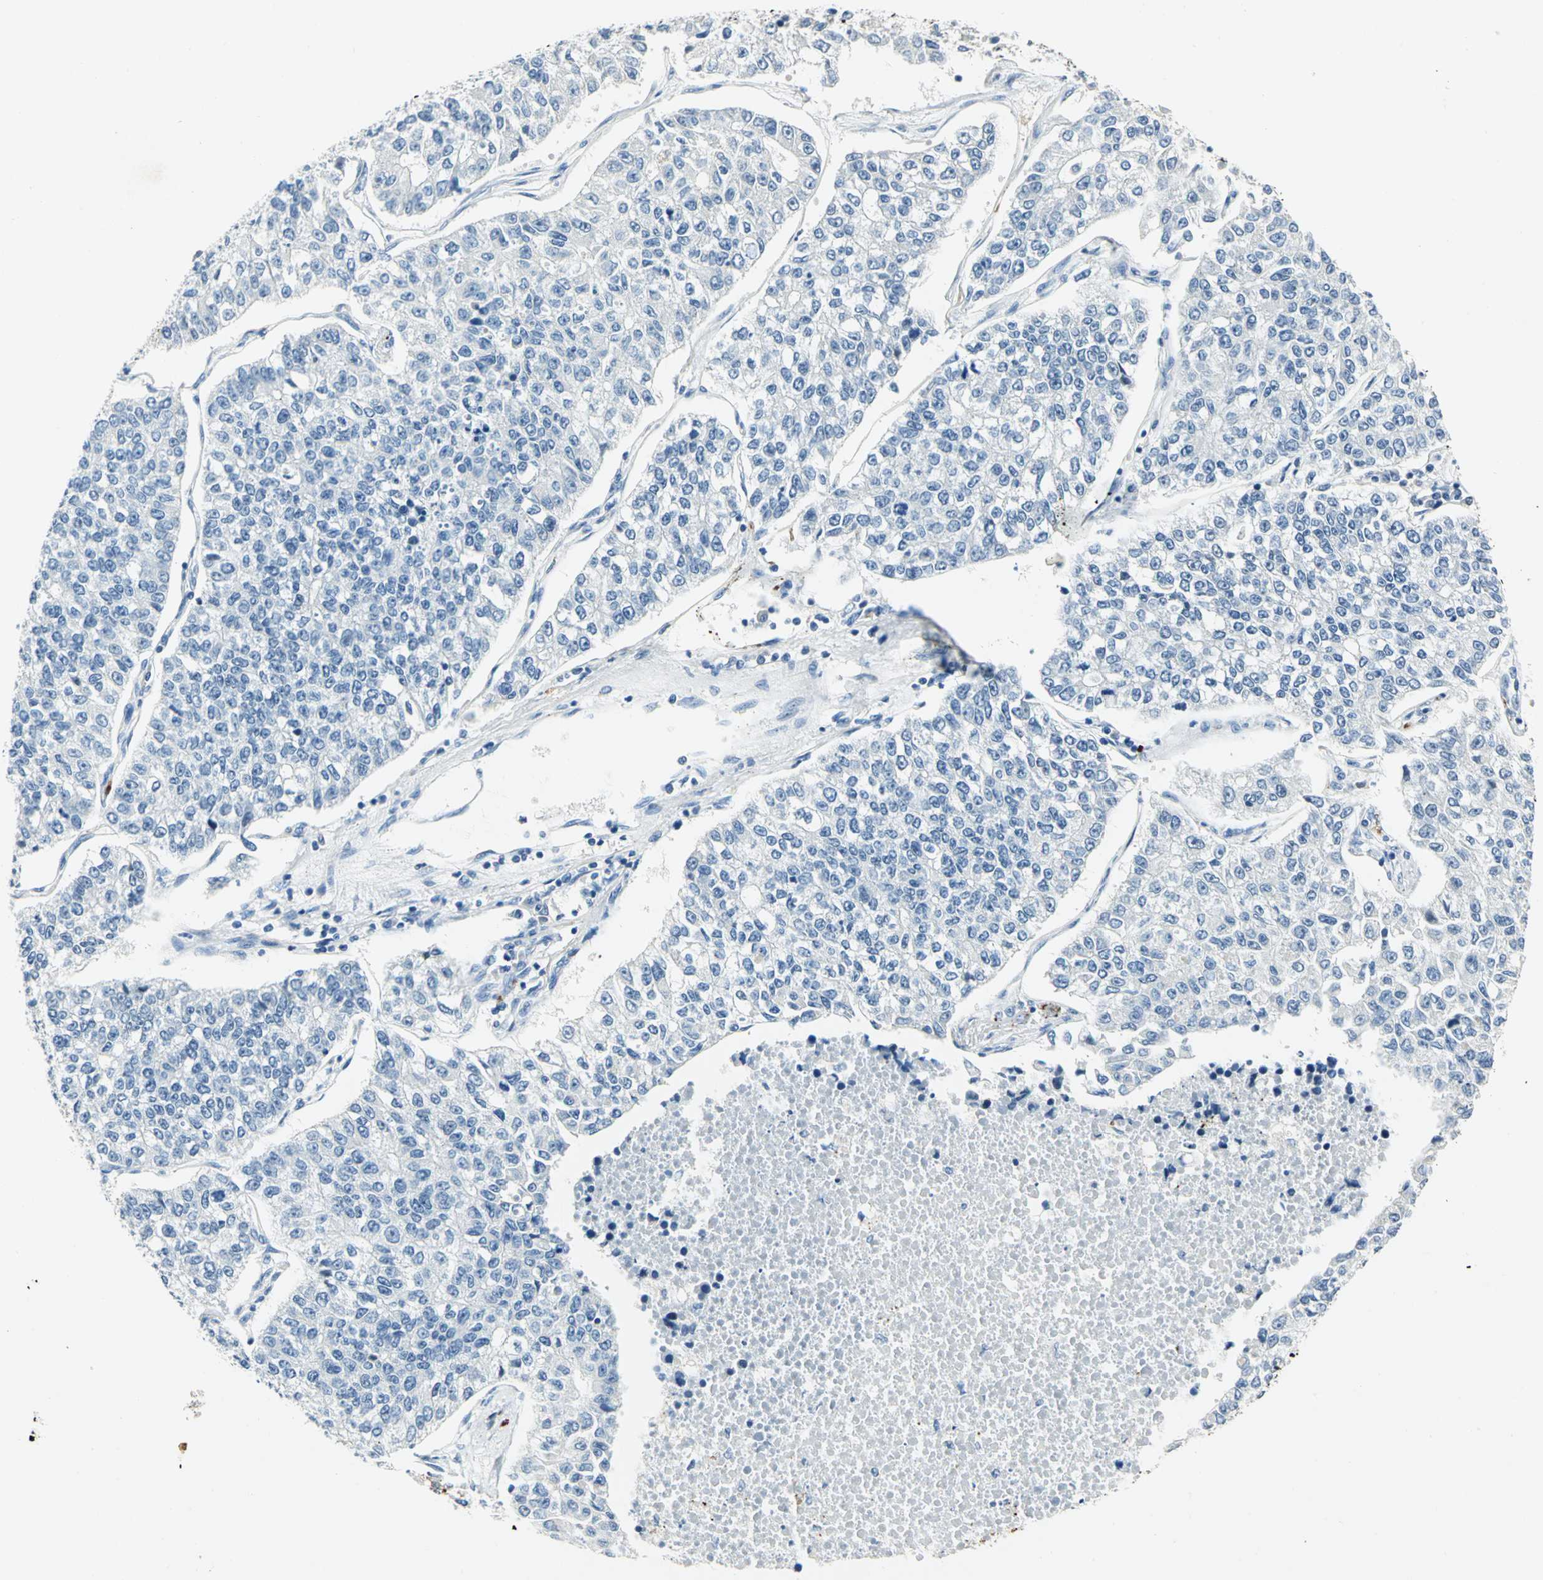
{"staining": {"intensity": "negative", "quantity": "none", "location": "none"}, "tissue": "lung cancer", "cell_type": "Tumor cells", "image_type": "cancer", "snomed": [{"axis": "morphology", "description": "Adenocarcinoma, NOS"}, {"axis": "topography", "description": "Lung"}], "caption": "A histopathology image of adenocarcinoma (lung) stained for a protein reveals no brown staining in tumor cells.", "gene": "RAD17", "patient": {"sex": "male", "age": 49}}